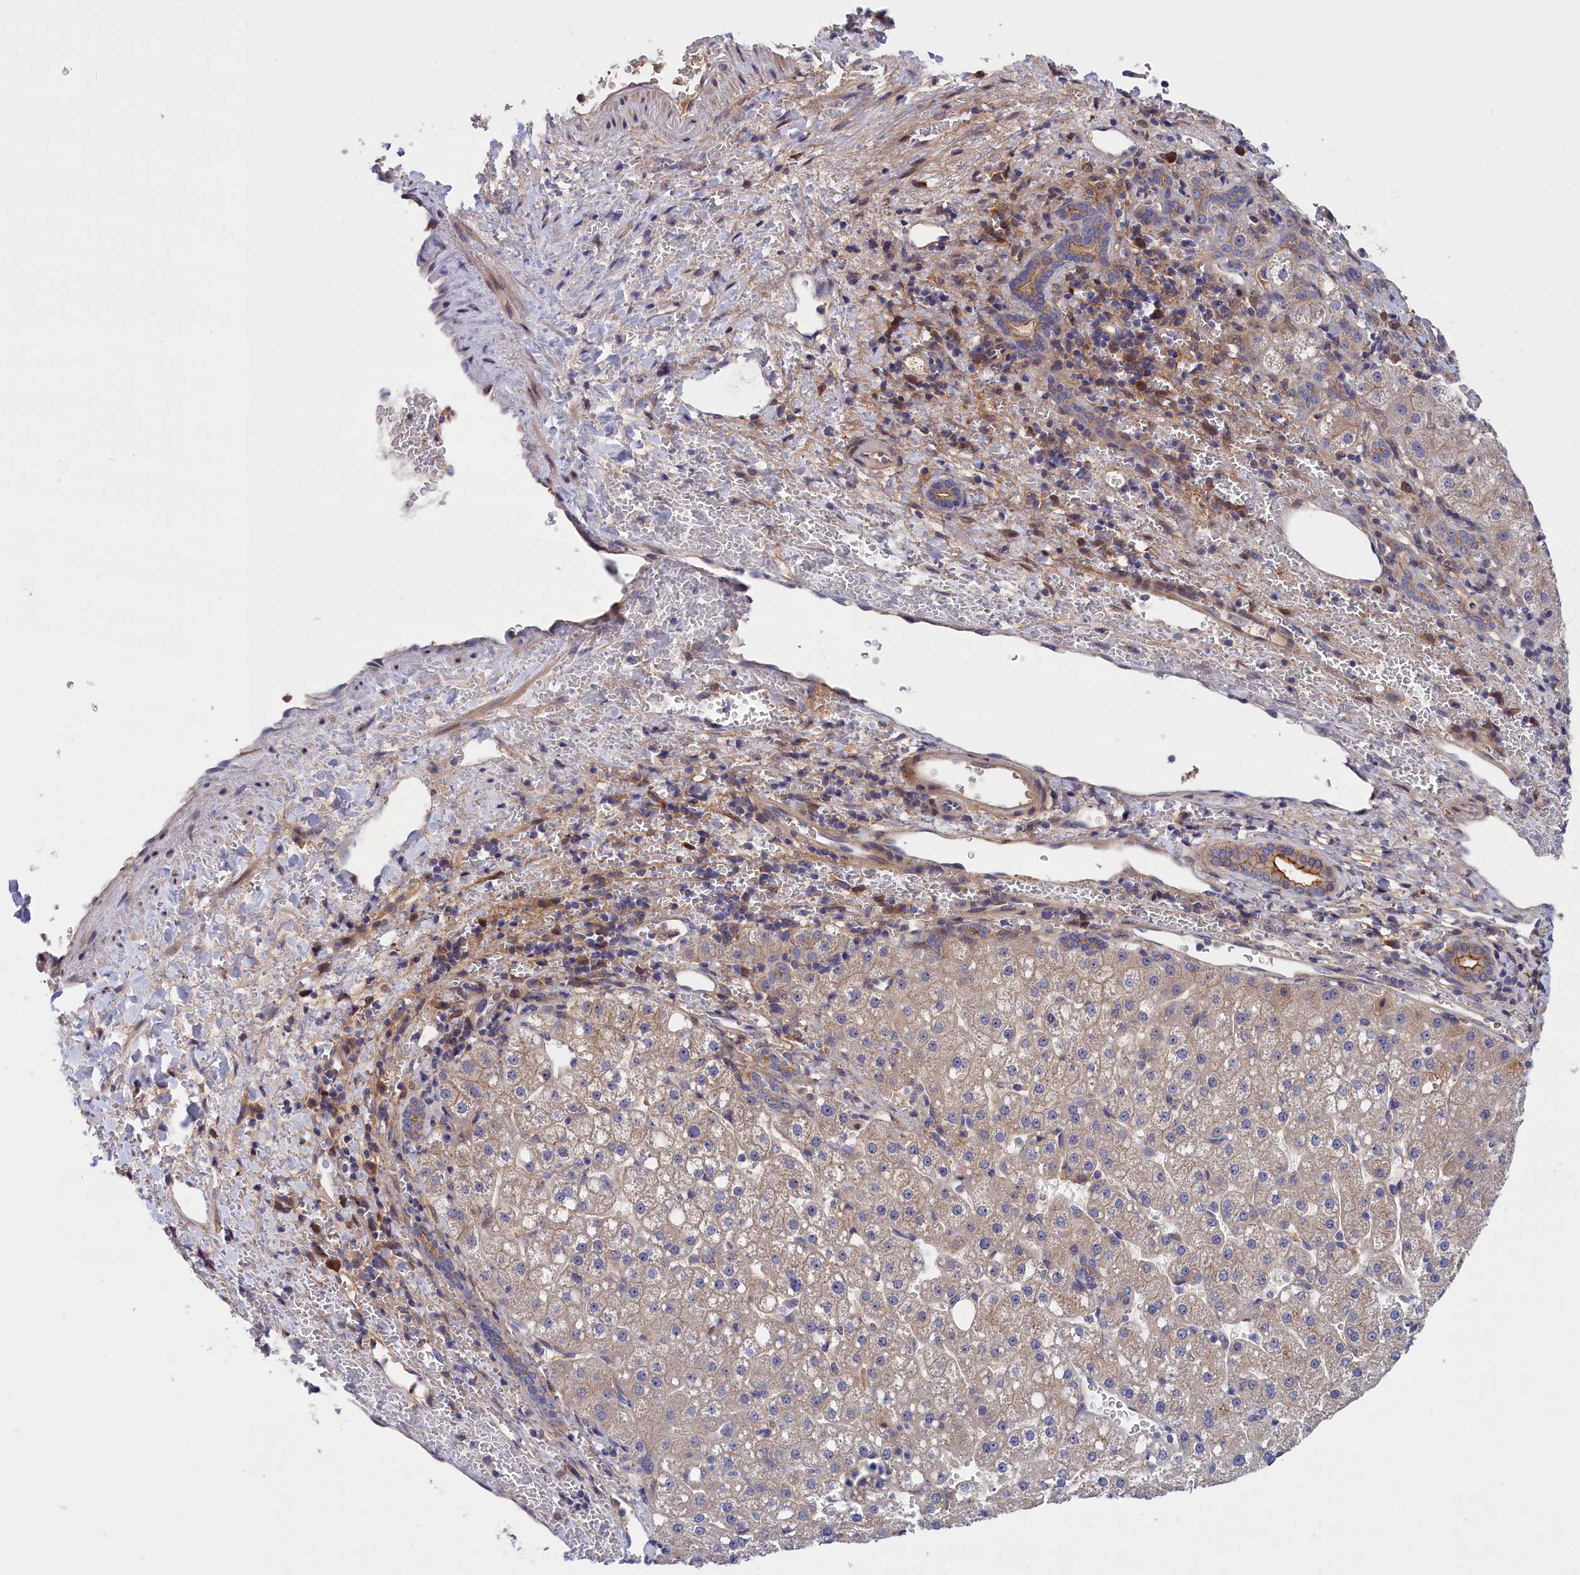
{"staining": {"intensity": "weak", "quantity": "<25%", "location": "cytoplasmic/membranous"}, "tissue": "liver cancer", "cell_type": "Tumor cells", "image_type": "cancer", "snomed": [{"axis": "morphology", "description": "Carcinoma, Hepatocellular, NOS"}, {"axis": "topography", "description": "Liver"}], "caption": "Immunohistochemical staining of human liver cancer demonstrates no significant staining in tumor cells. (DAB (3,3'-diaminobenzidine) immunohistochemistry (IHC) with hematoxylin counter stain).", "gene": "CRACD", "patient": {"sex": "male", "age": 57}}